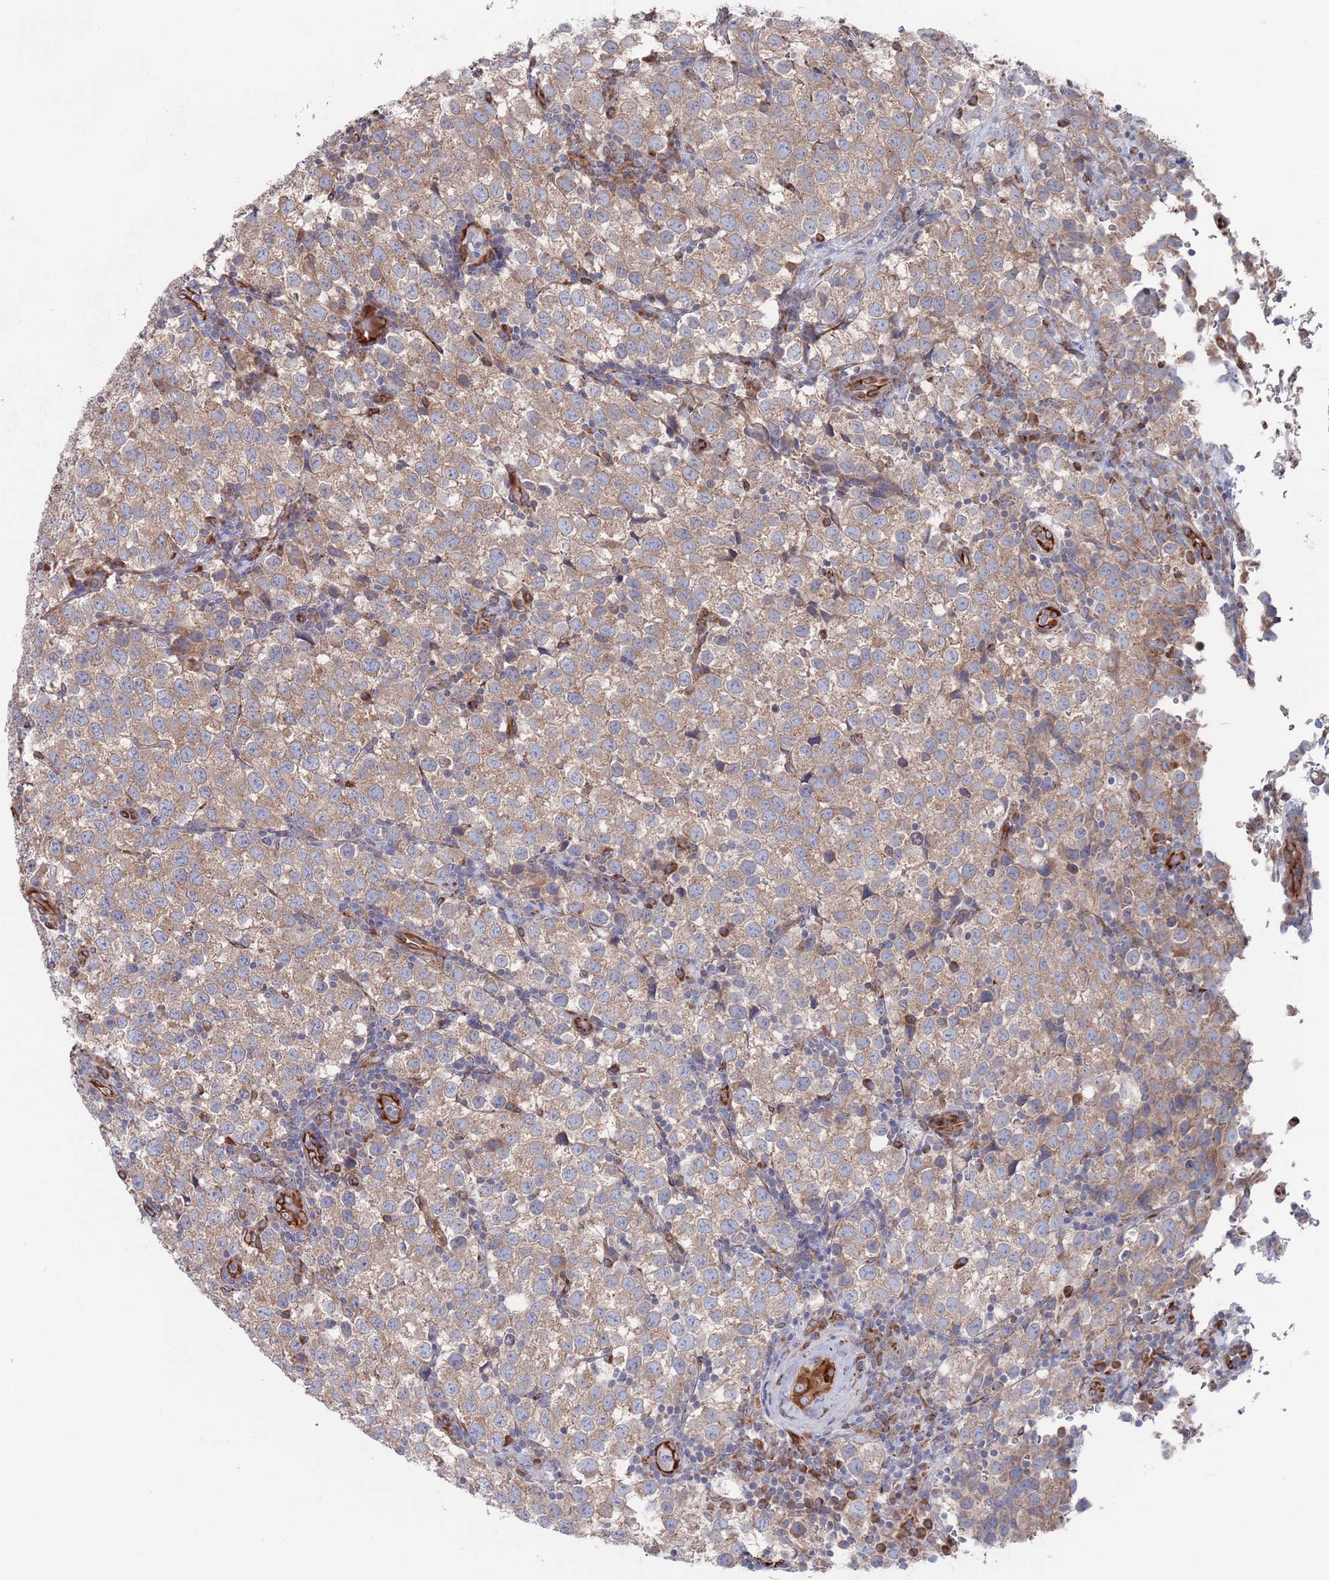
{"staining": {"intensity": "weak", "quantity": ">75%", "location": "cytoplasmic/membranous"}, "tissue": "testis cancer", "cell_type": "Tumor cells", "image_type": "cancer", "snomed": [{"axis": "morphology", "description": "Seminoma, NOS"}, {"axis": "topography", "description": "Testis"}], "caption": "Seminoma (testis) stained with a brown dye exhibits weak cytoplasmic/membranous positive positivity in approximately >75% of tumor cells.", "gene": "CCDC106", "patient": {"sex": "male", "age": 34}}